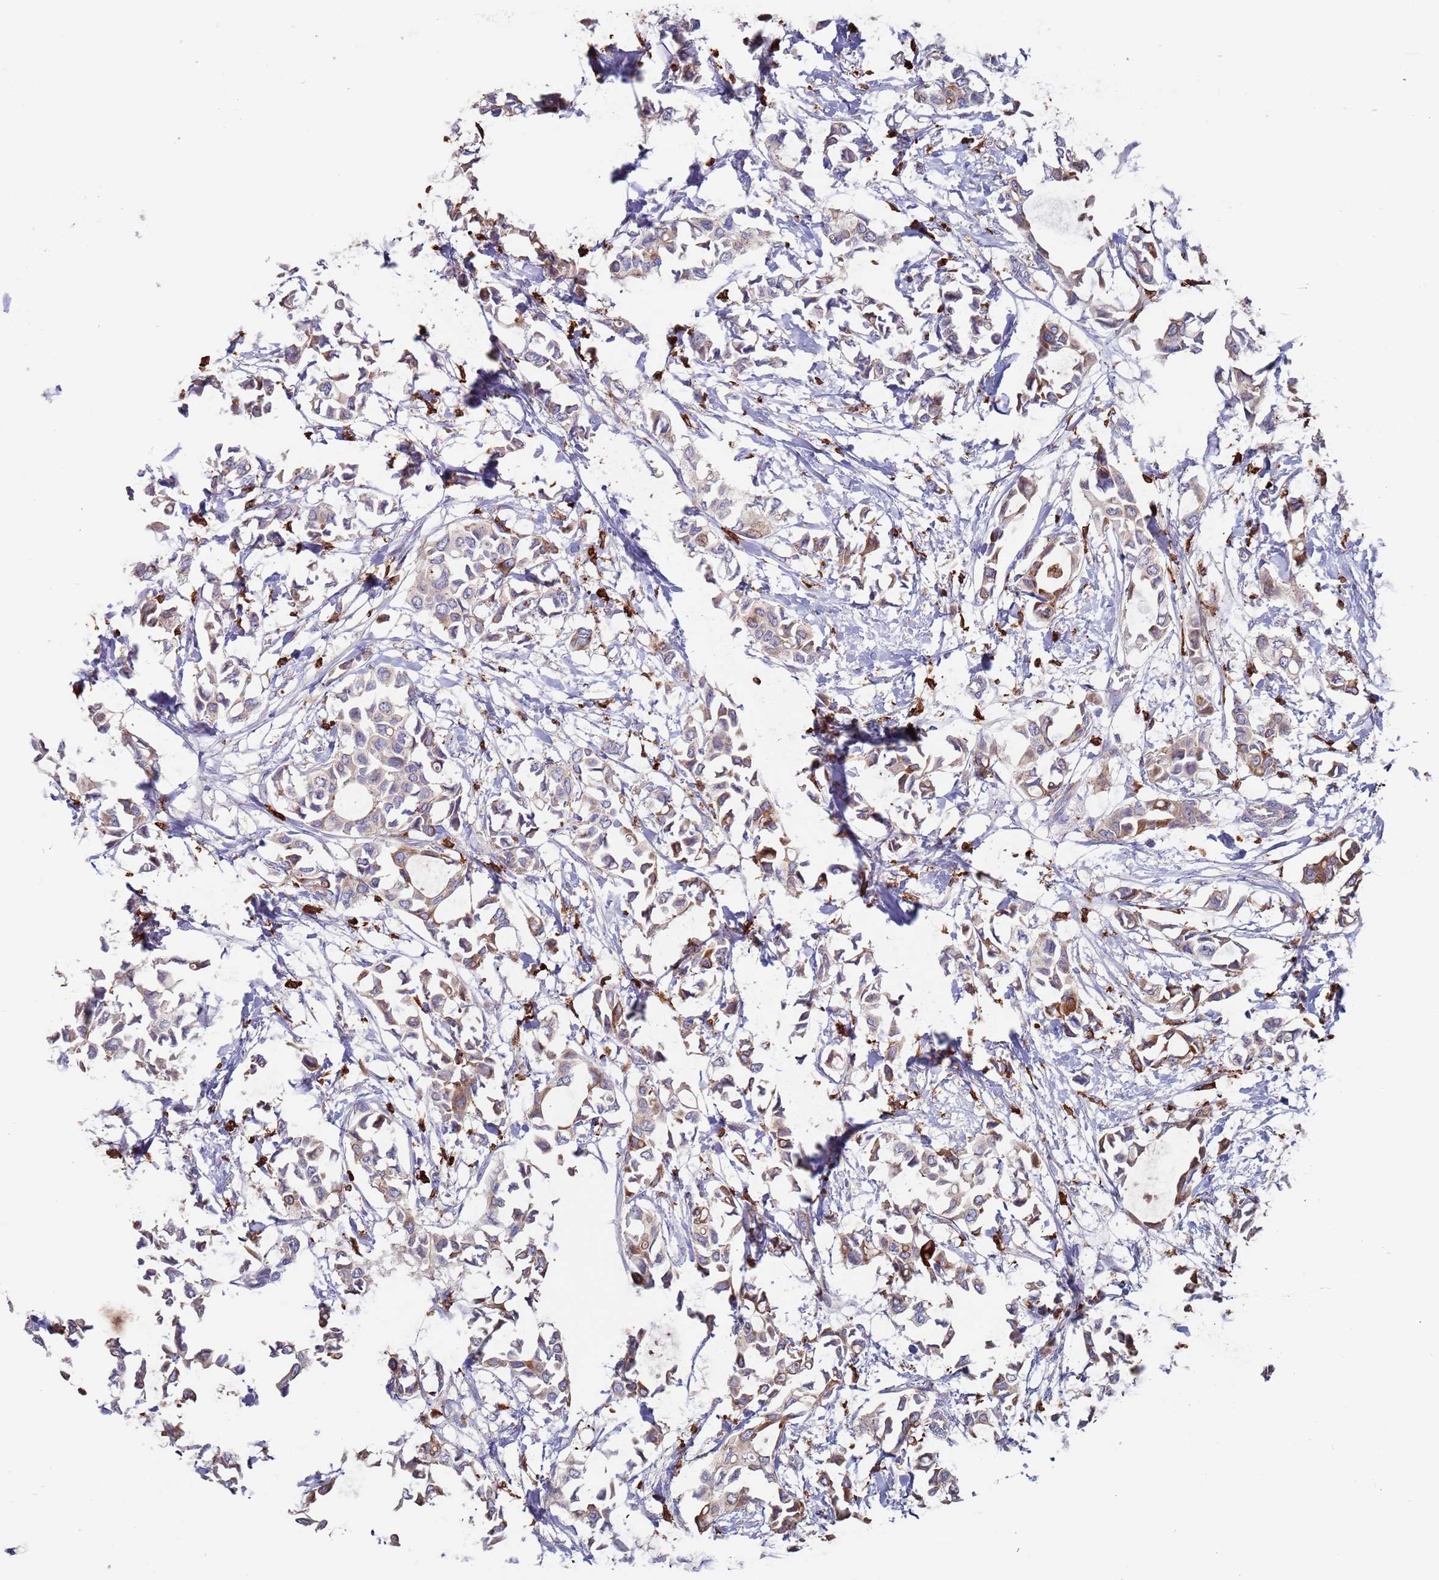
{"staining": {"intensity": "moderate", "quantity": "25%-75%", "location": "cytoplasmic/membranous"}, "tissue": "breast cancer", "cell_type": "Tumor cells", "image_type": "cancer", "snomed": [{"axis": "morphology", "description": "Duct carcinoma"}, {"axis": "topography", "description": "Breast"}], "caption": "A medium amount of moderate cytoplasmic/membranous expression is appreciated in approximately 25%-75% of tumor cells in breast cancer tissue.", "gene": "GREB1L", "patient": {"sex": "female", "age": 41}}